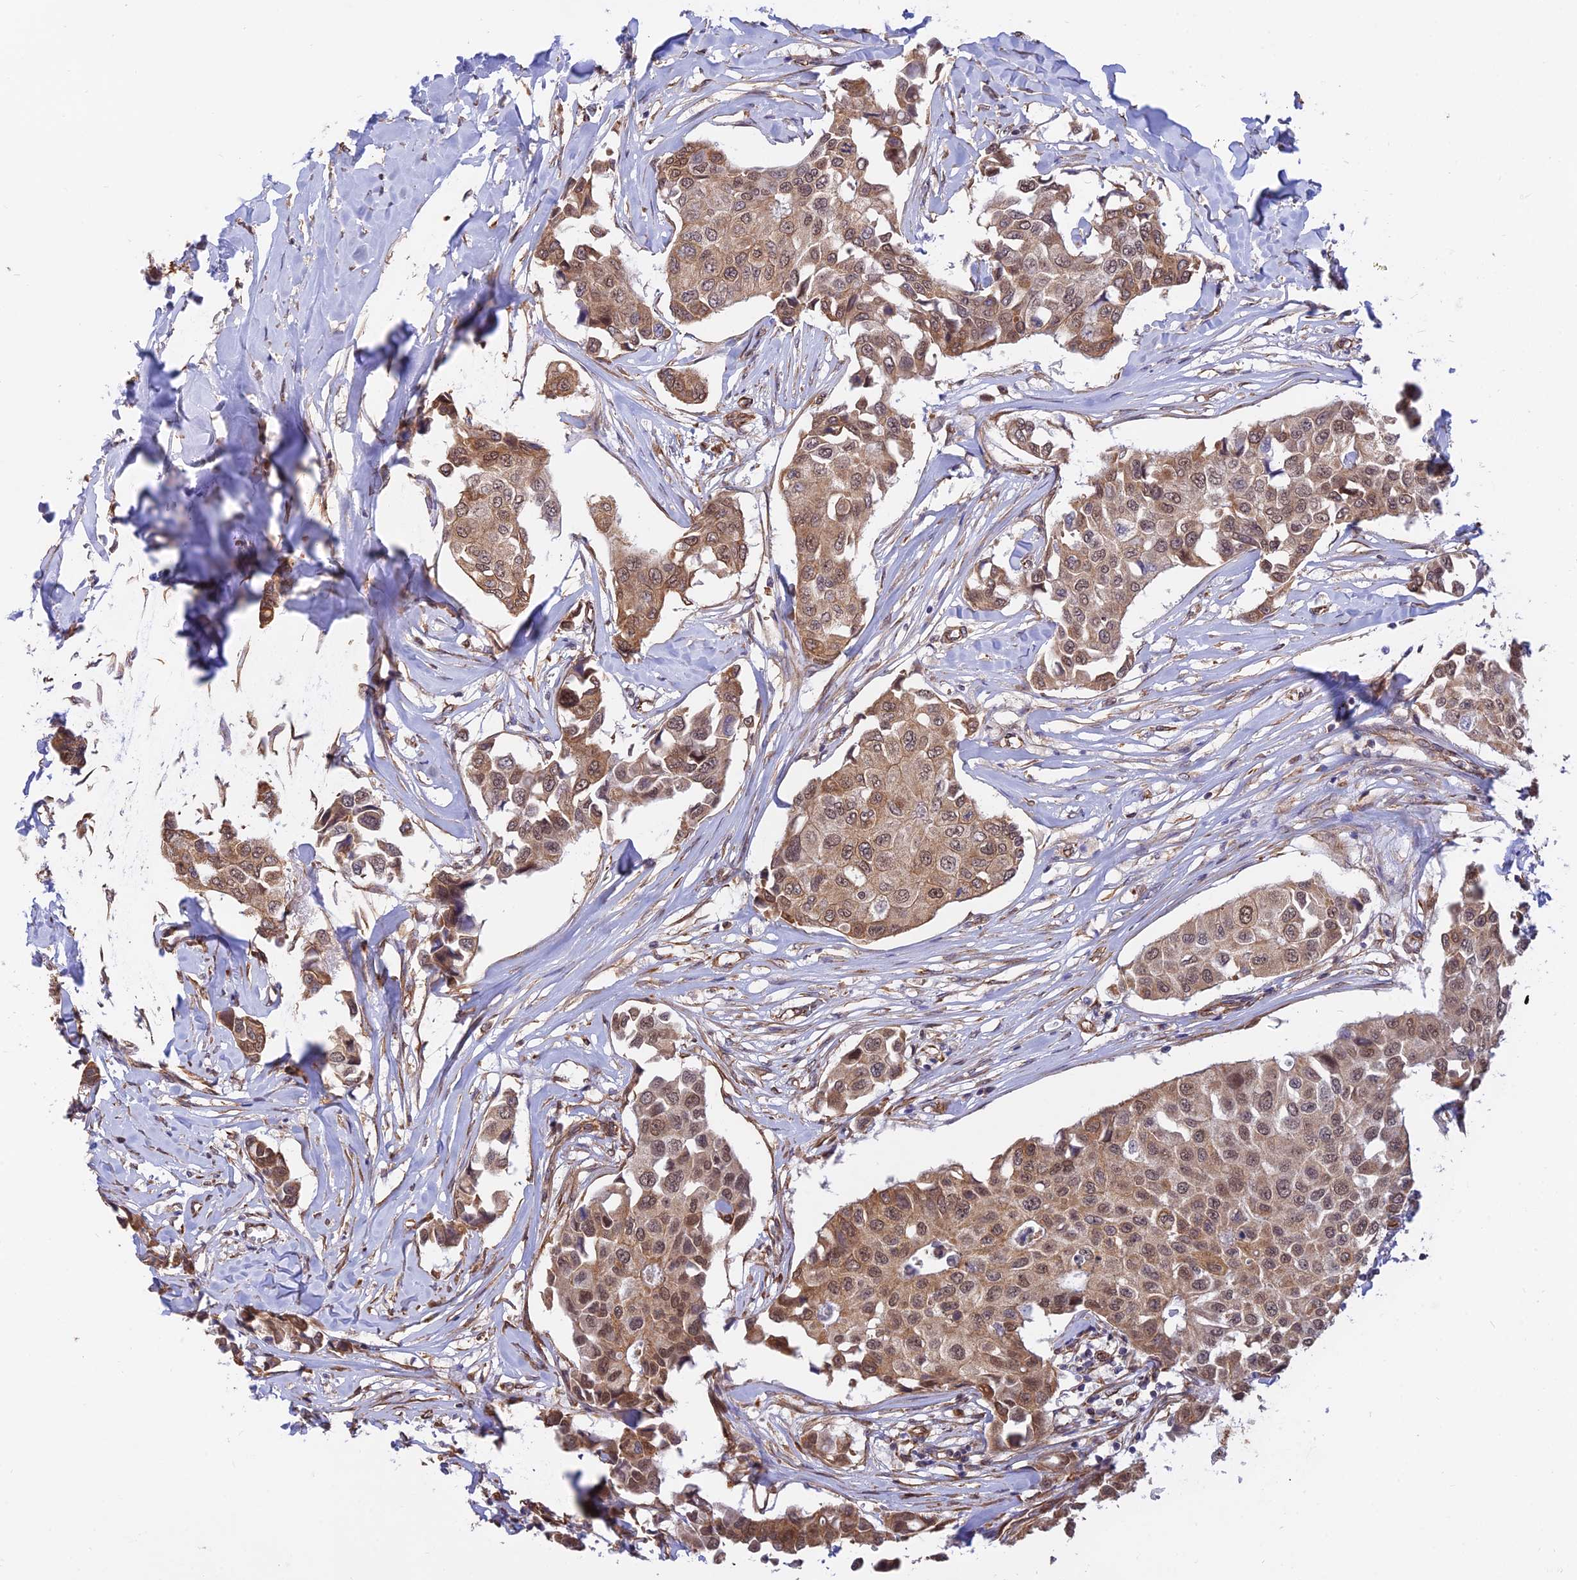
{"staining": {"intensity": "moderate", "quantity": ">75%", "location": "cytoplasmic/membranous,nuclear"}, "tissue": "breast cancer", "cell_type": "Tumor cells", "image_type": "cancer", "snomed": [{"axis": "morphology", "description": "Duct carcinoma"}, {"axis": "topography", "description": "Breast"}], "caption": "Brown immunohistochemical staining in breast intraductal carcinoma displays moderate cytoplasmic/membranous and nuclear staining in about >75% of tumor cells.", "gene": "PAGR1", "patient": {"sex": "female", "age": 80}}